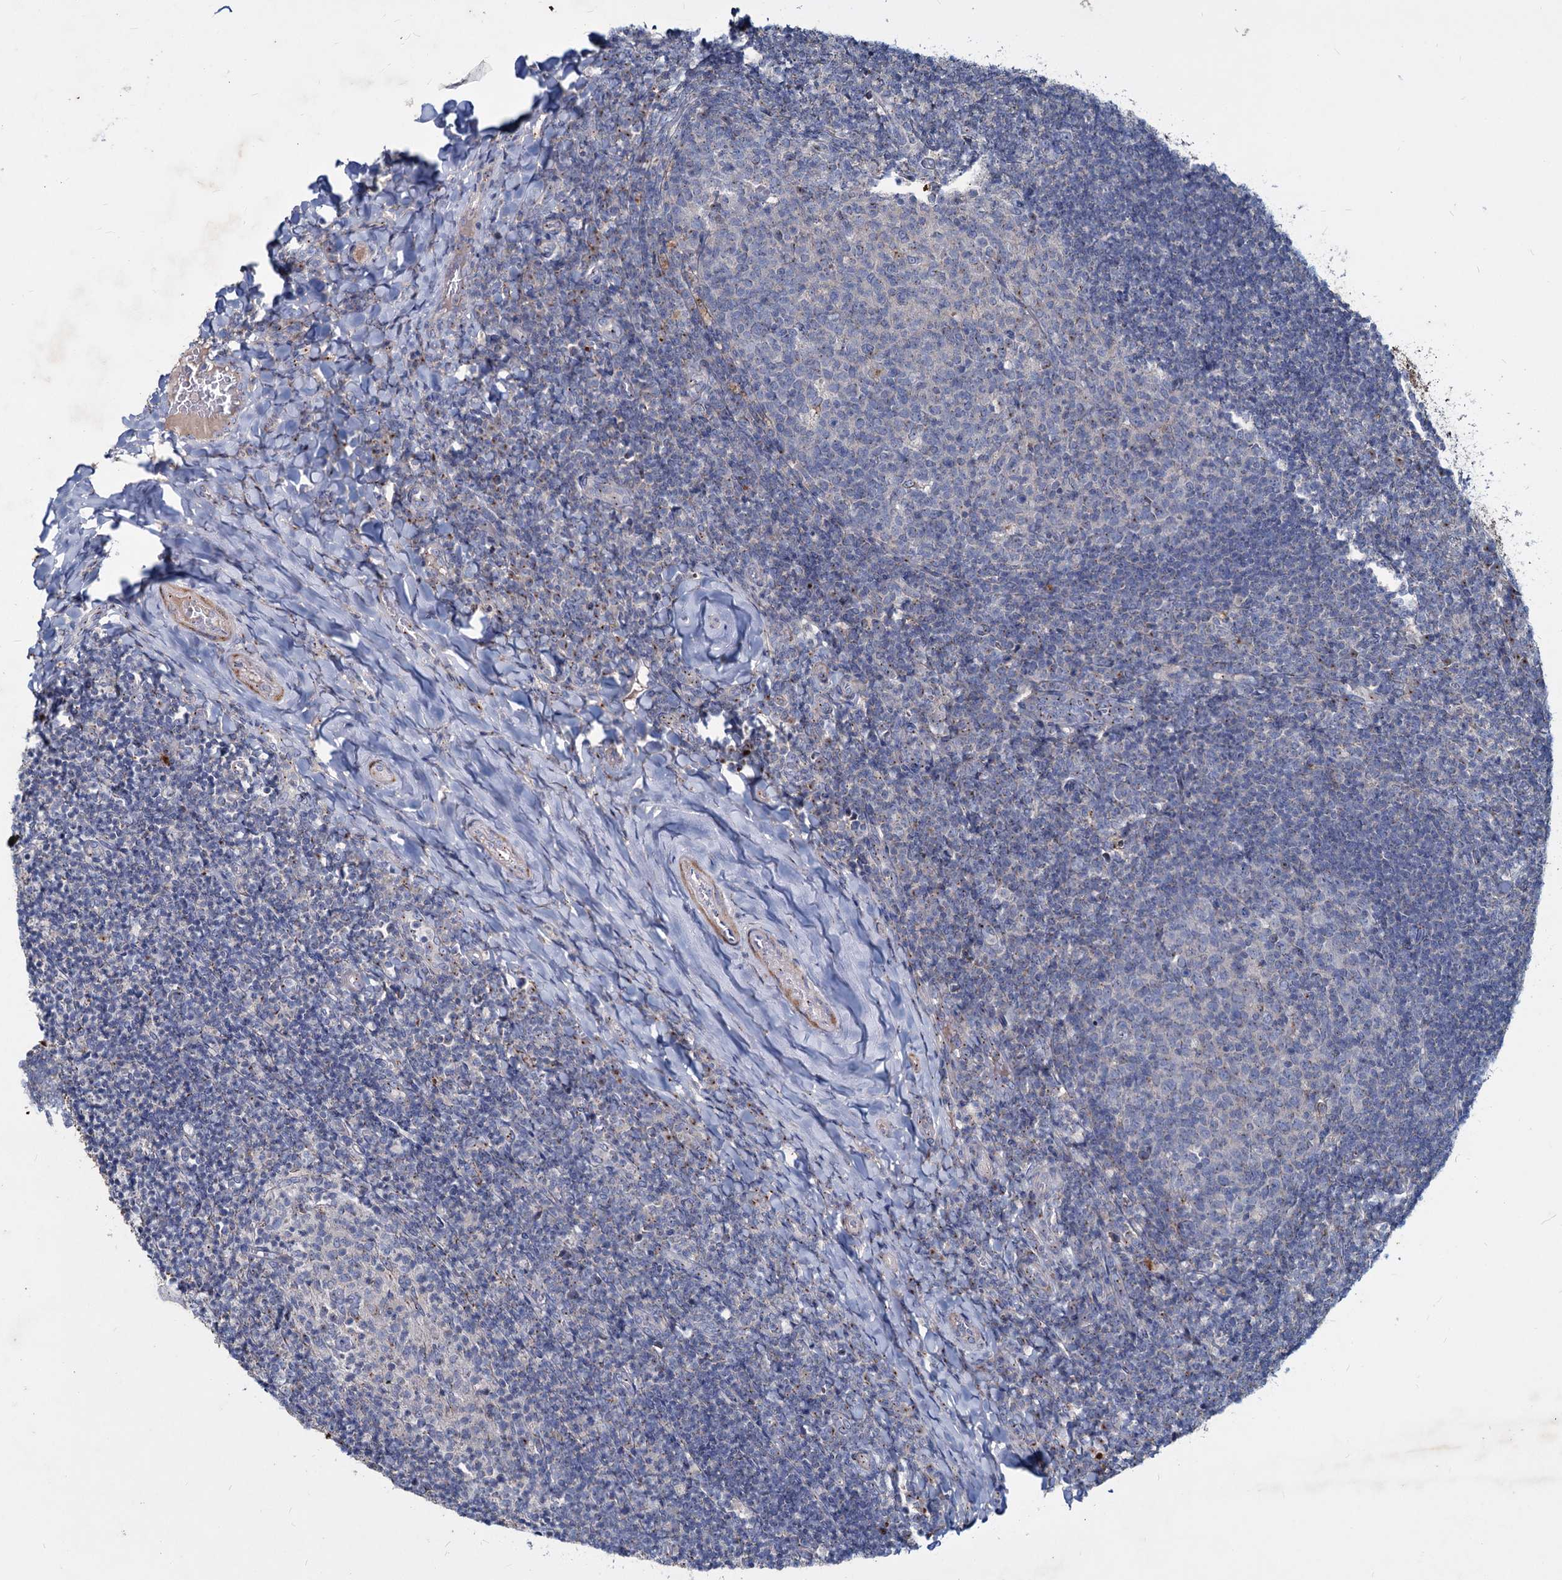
{"staining": {"intensity": "negative", "quantity": "none", "location": "none"}, "tissue": "tonsil", "cell_type": "Germinal center cells", "image_type": "normal", "snomed": [{"axis": "morphology", "description": "Normal tissue, NOS"}, {"axis": "topography", "description": "Tonsil"}], "caption": "An immunohistochemistry micrograph of benign tonsil is shown. There is no staining in germinal center cells of tonsil. (DAB IHC with hematoxylin counter stain).", "gene": "AGBL4", "patient": {"sex": "female", "age": 10}}